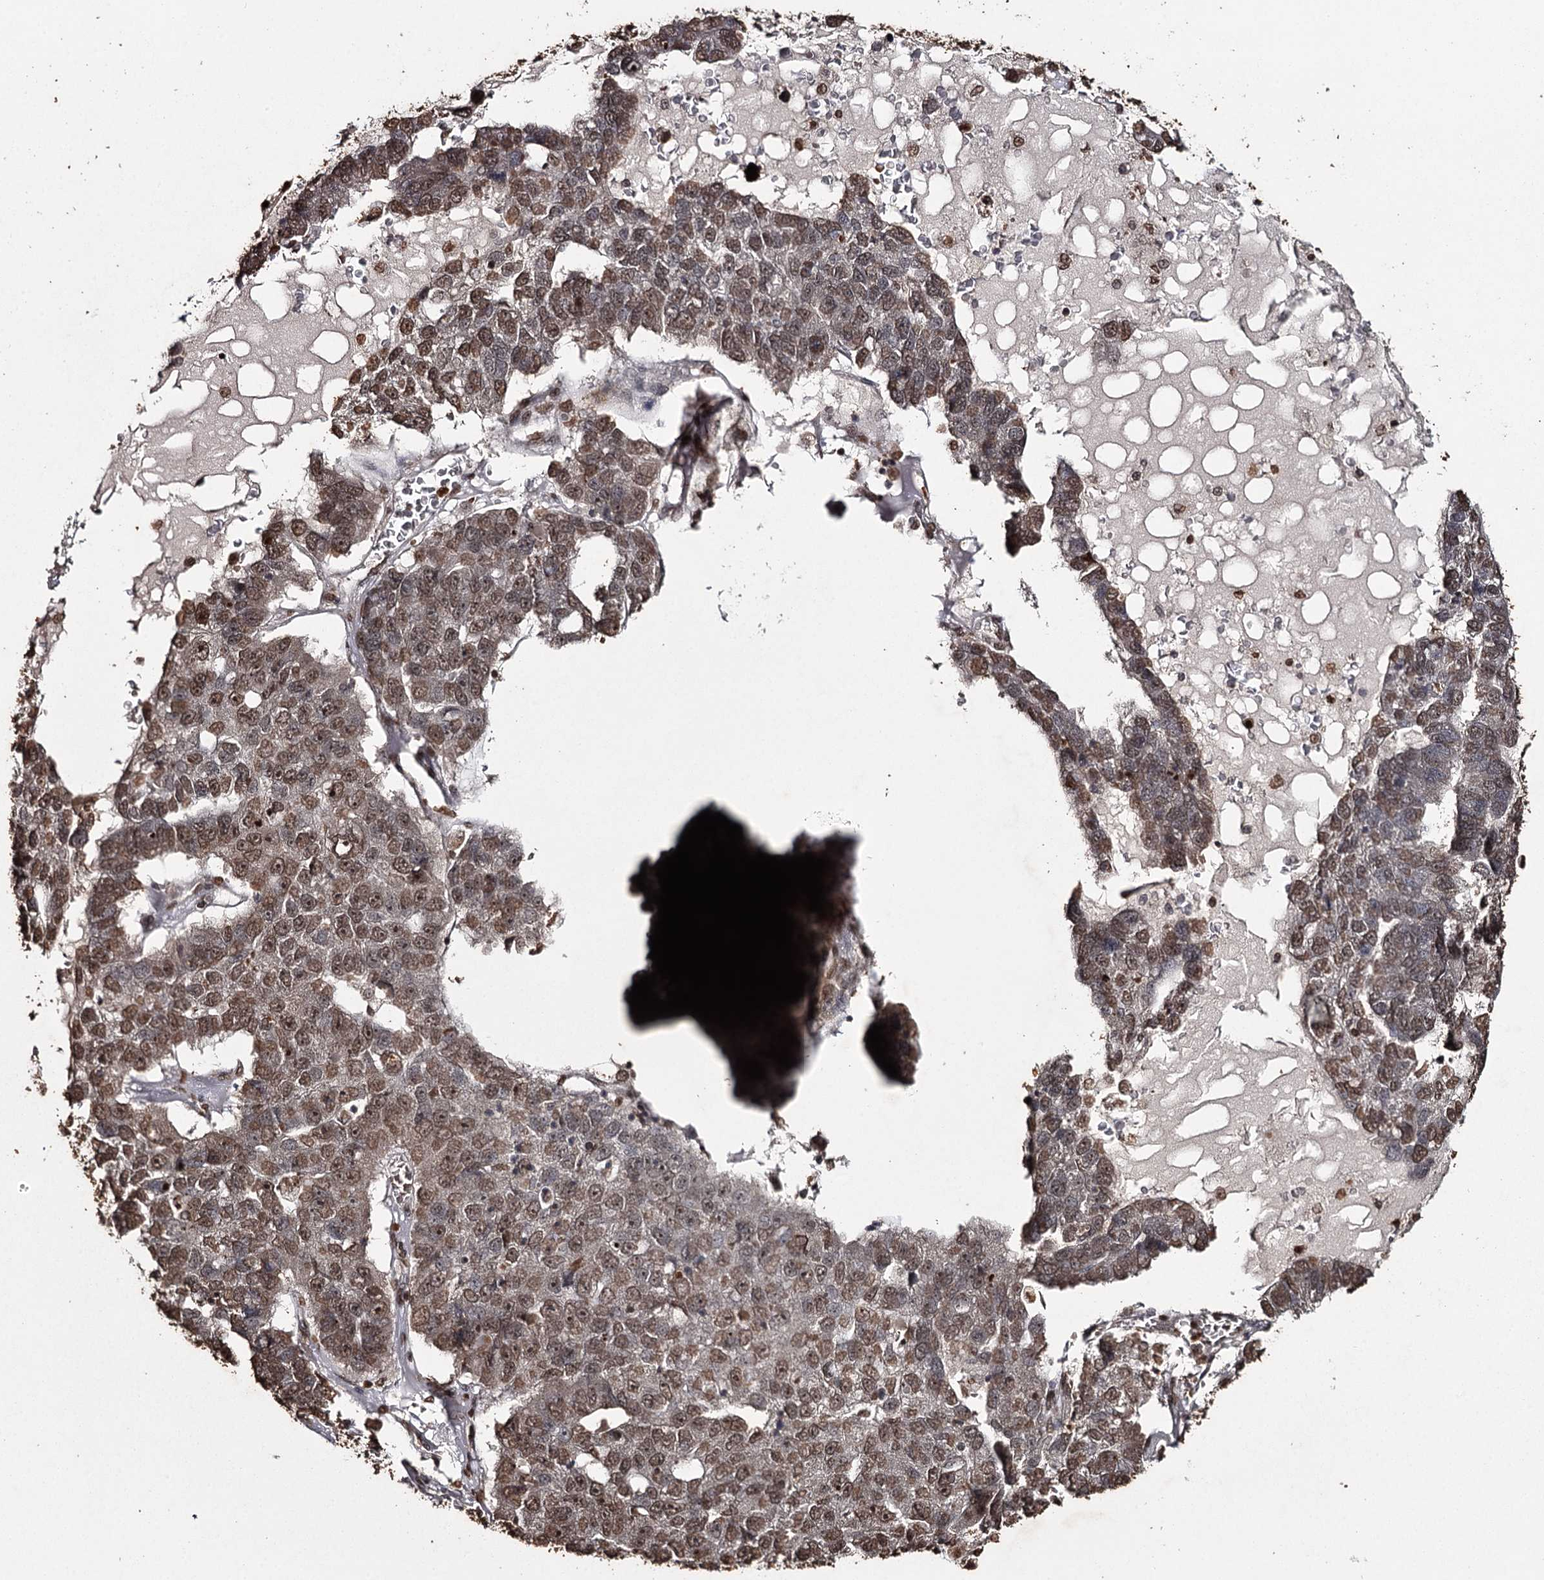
{"staining": {"intensity": "moderate", "quantity": ">75%", "location": "nuclear"}, "tissue": "pancreatic cancer", "cell_type": "Tumor cells", "image_type": "cancer", "snomed": [{"axis": "morphology", "description": "Adenocarcinoma, NOS"}, {"axis": "topography", "description": "Pancreas"}], "caption": "The photomicrograph shows a brown stain indicating the presence of a protein in the nuclear of tumor cells in pancreatic cancer.", "gene": "THYN1", "patient": {"sex": "female", "age": 61}}